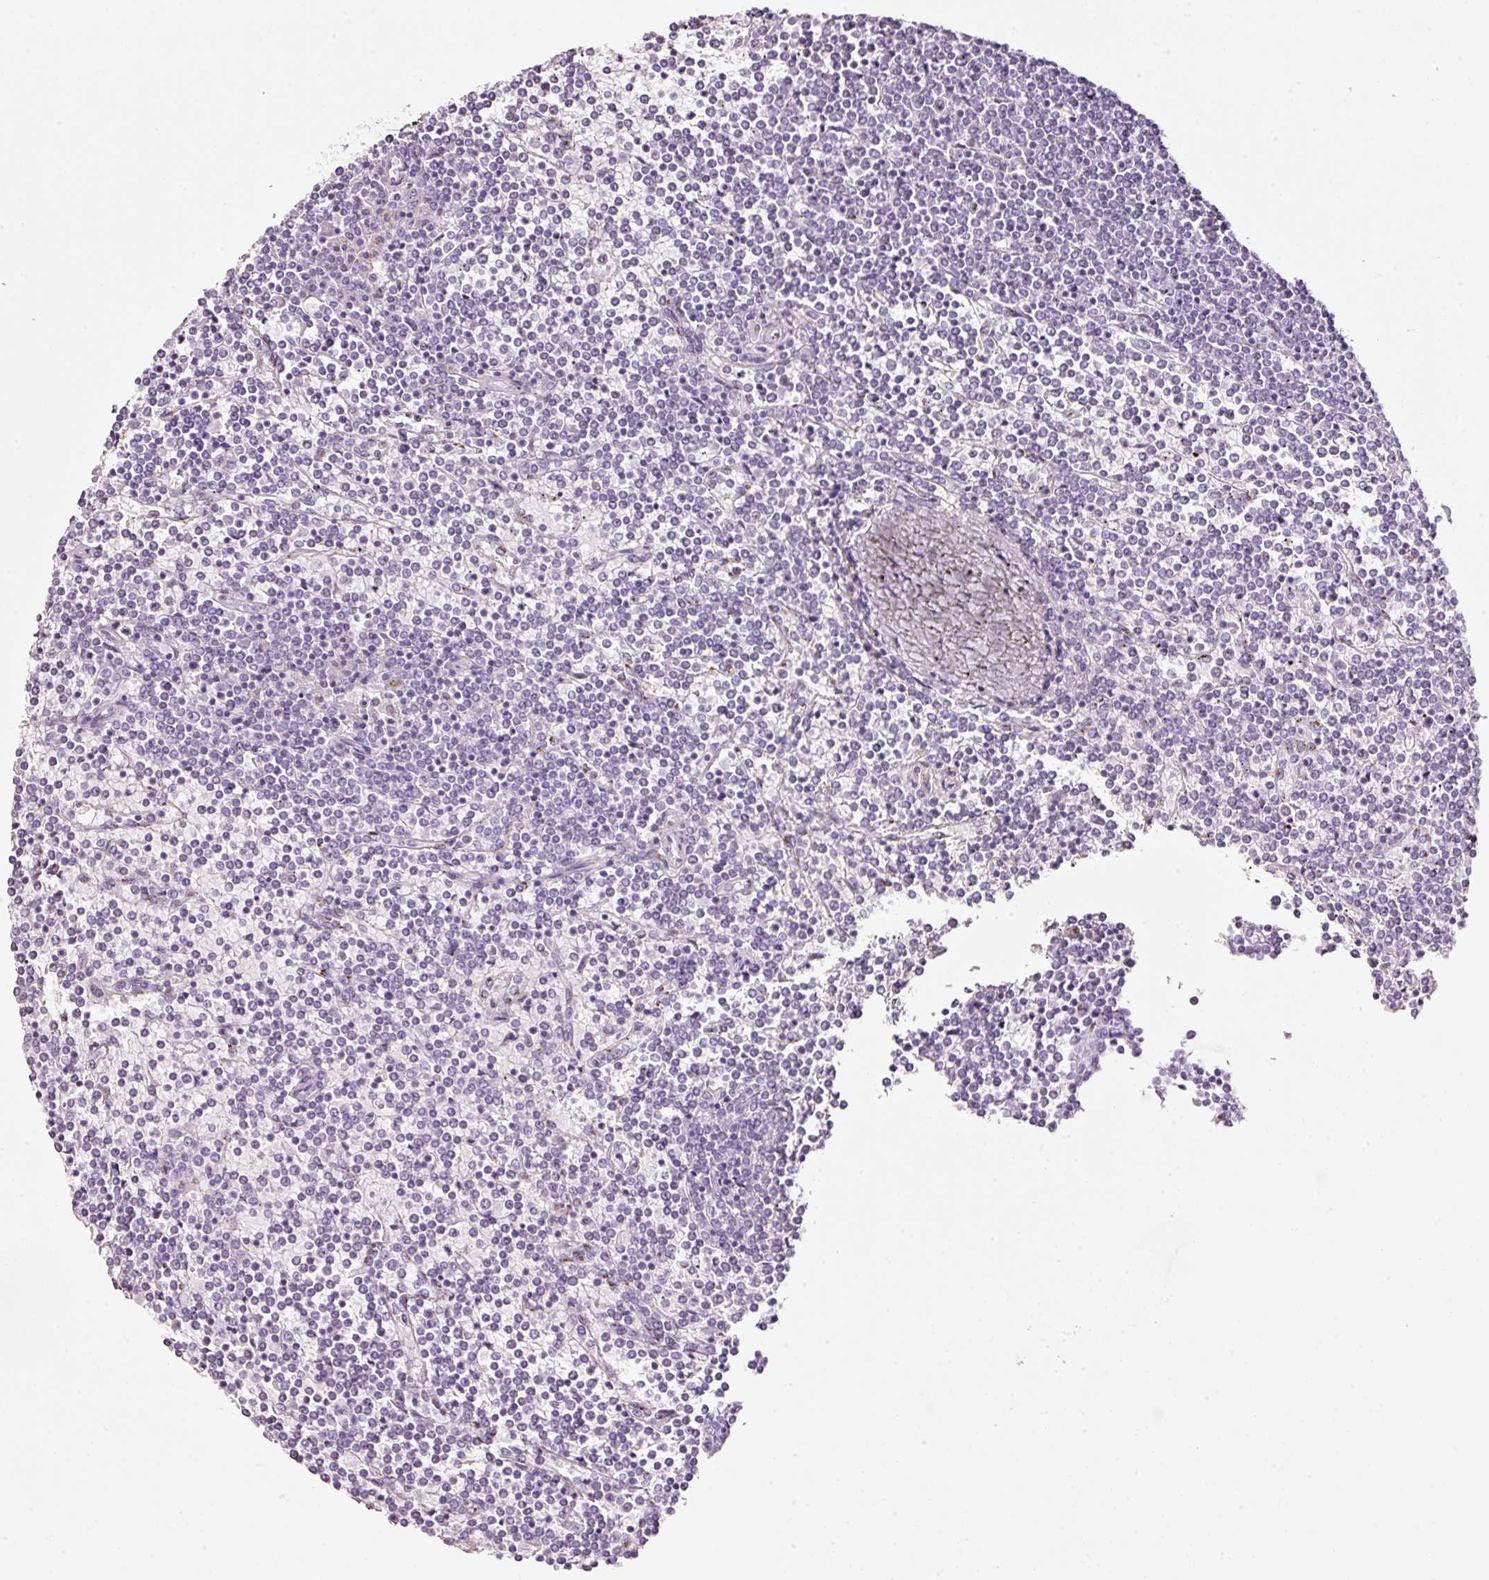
{"staining": {"intensity": "negative", "quantity": "none", "location": "none"}, "tissue": "lymphoma", "cell_type": "Tumor cells", "image_type": "cancer", "snomed": [{"axis": "morphology", "description": "Malignant lymphoma, non-Hodgkin's type, Low grade"}, {"axis": "topography", "description": "Spleen"}], "caption": "DAB (3,3'-diaminobenzidine) immunohistochemical staining of human low-grade malignant lymphoma, non-Hodgkin's type exhibits no significant staining in tumor cells.", "gene": "SDF4", "patient": {"sex": "female", "age": 19}}